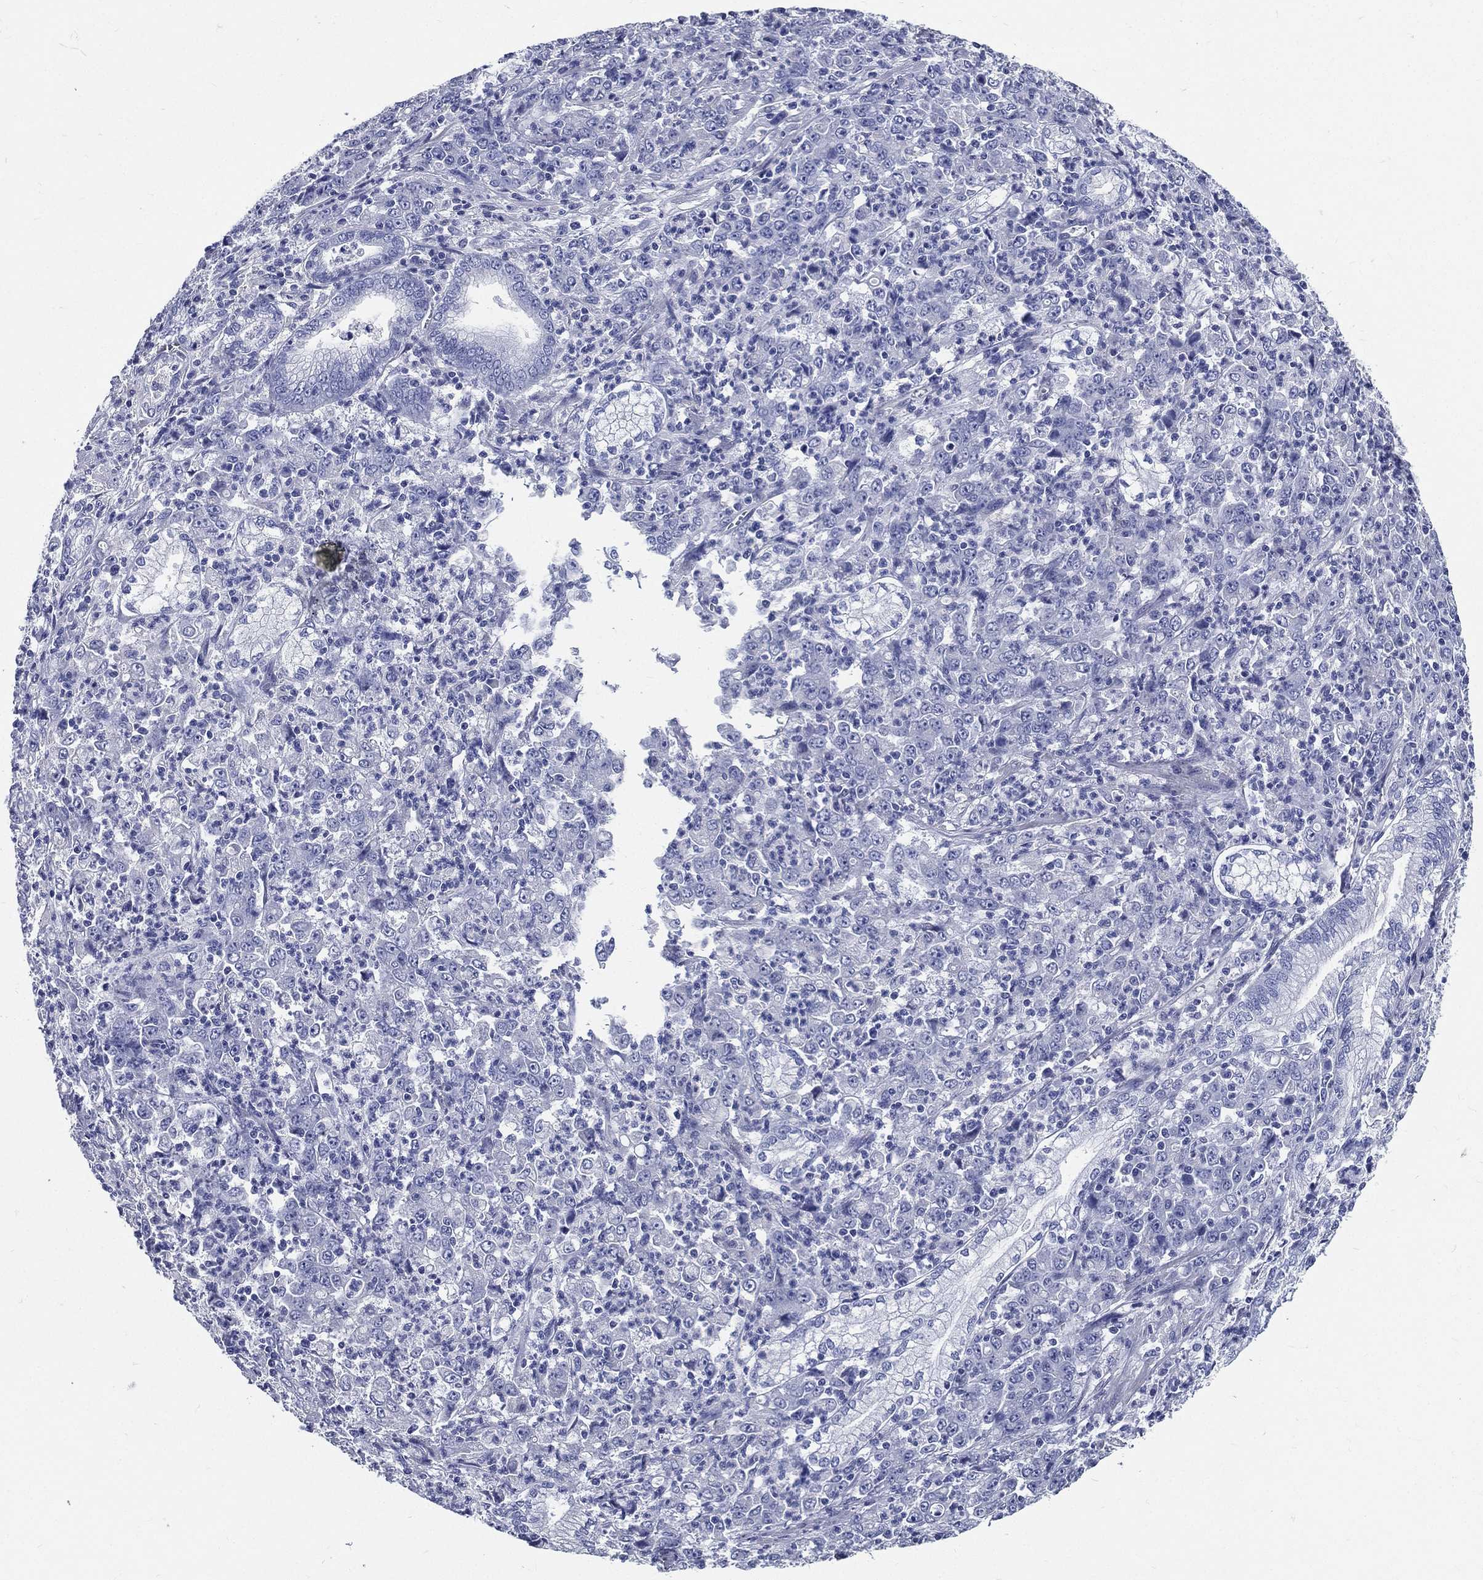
{"staining": {"intensity": "negative", "quantity": "none", "location": "none"}, "tissue": "stomach cancer", "cell_type": "Tumor cells", "image_type": "cancer", "snomed": [{"axis": "morphology", "description": "Adenocarcinoma, NOS"}, {"axis": "topography", "description": "Stomach, lower"}], "caption": "High magnification brightfield microscopy of stomach cancer stained with DAB (3,3'-diaminobenzidine) (brown) and counterstained with hematoxylin (blue): tumor cells show no significant staining. (DAB (3,3'-diaminobenzidine) IHC with hematoxylin counter stain).", "gene": "DPYS", "patient": {"sex": "female", "age": 71}}